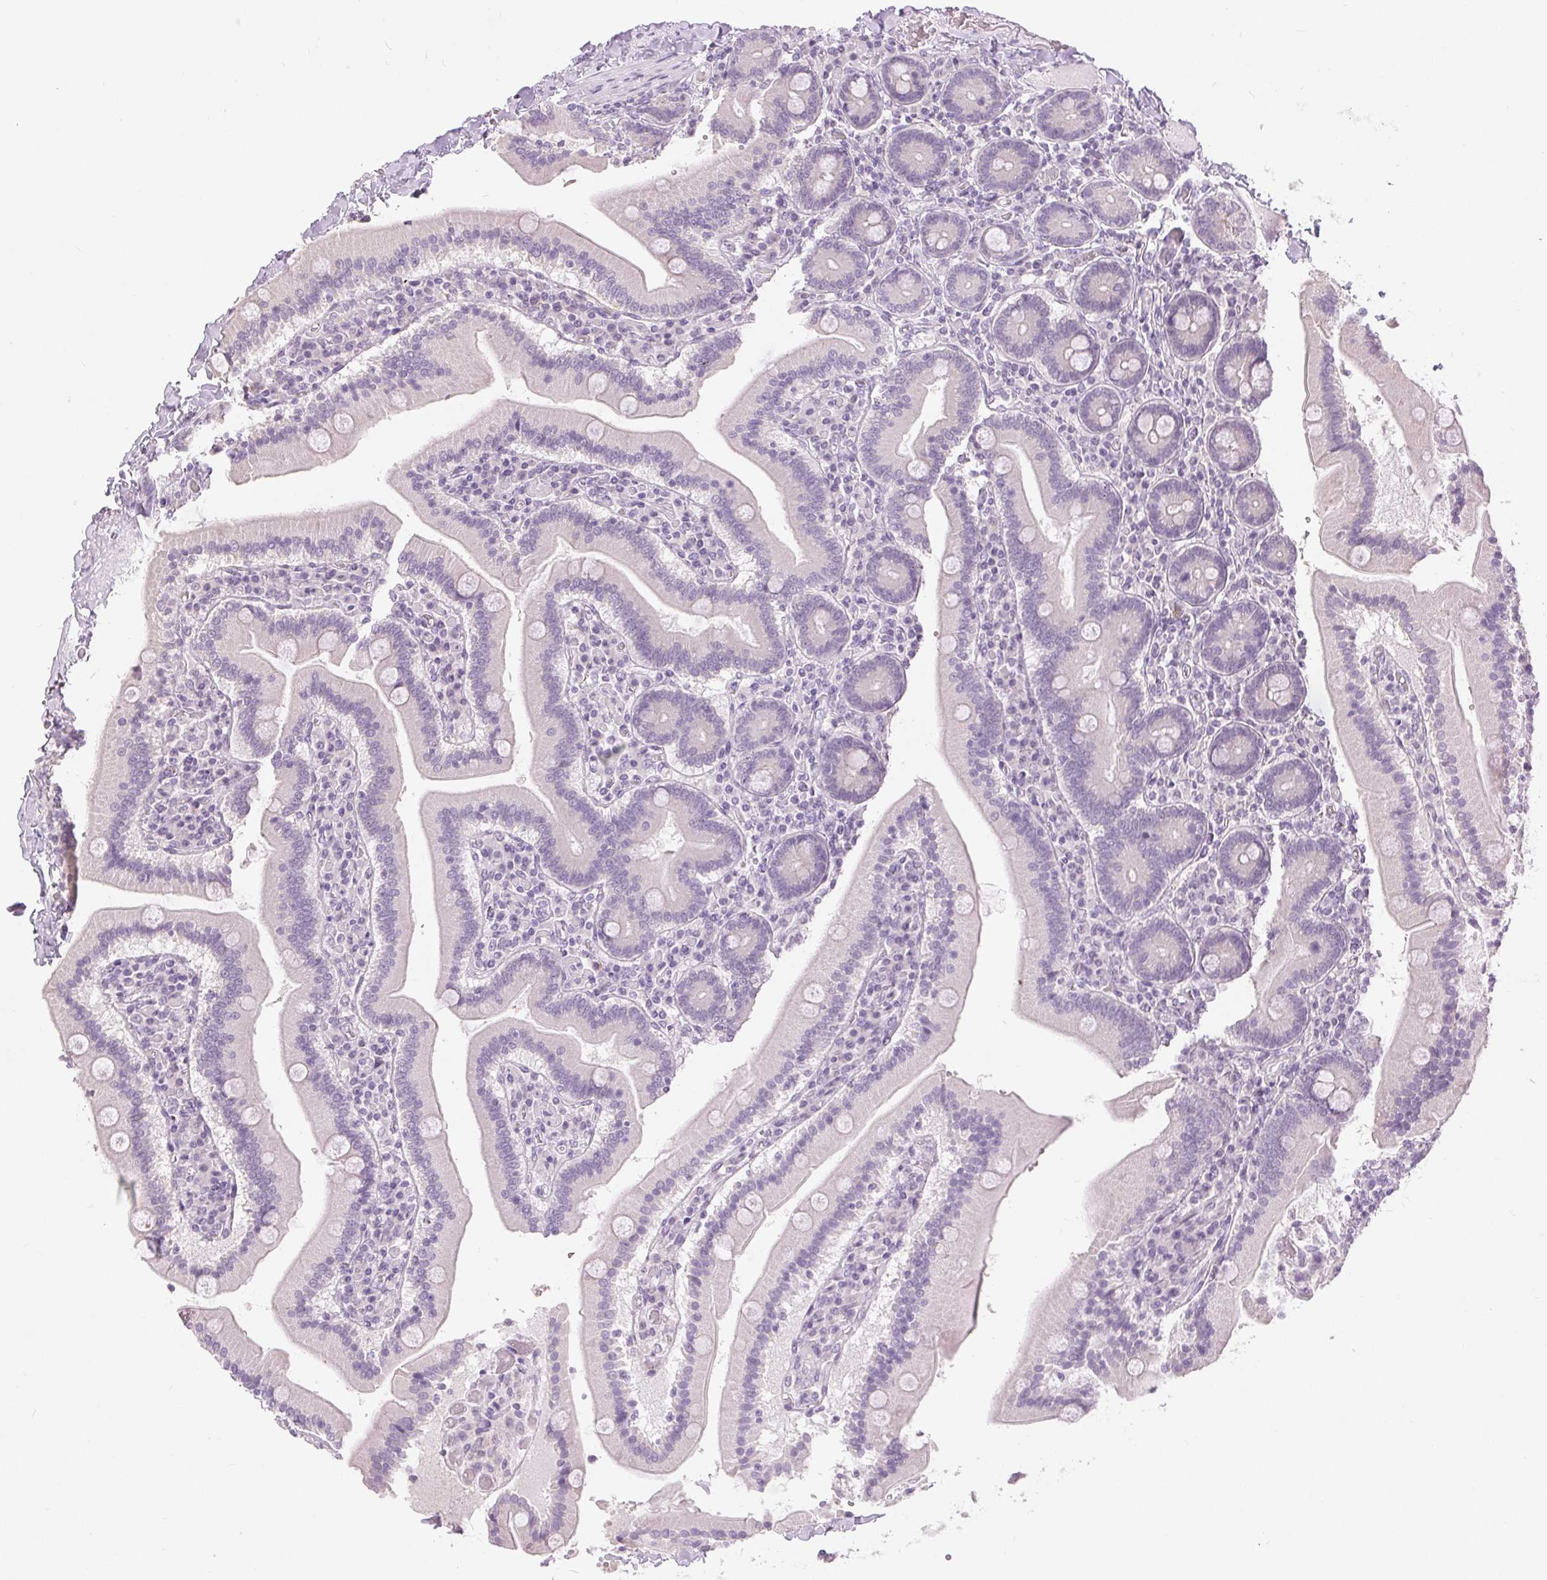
{"staining": {"intensity": "negative", "quantity": "none", "location": "none"}, "tissue": "duodenum", "cell_type": "Glandular cells", "image_type": "normal", "snomed": [{"axis": "morphology", "description": "Normal tissue, NOS"}, {"axis": "topography", "description": "Duodenum"}], "caption": "Immunohistochemical staining of unremarkable human duodenum displays no significant staining in glandular cells.", "gene": "DSG3", "patient": {"sex": "female", "age": 62}}